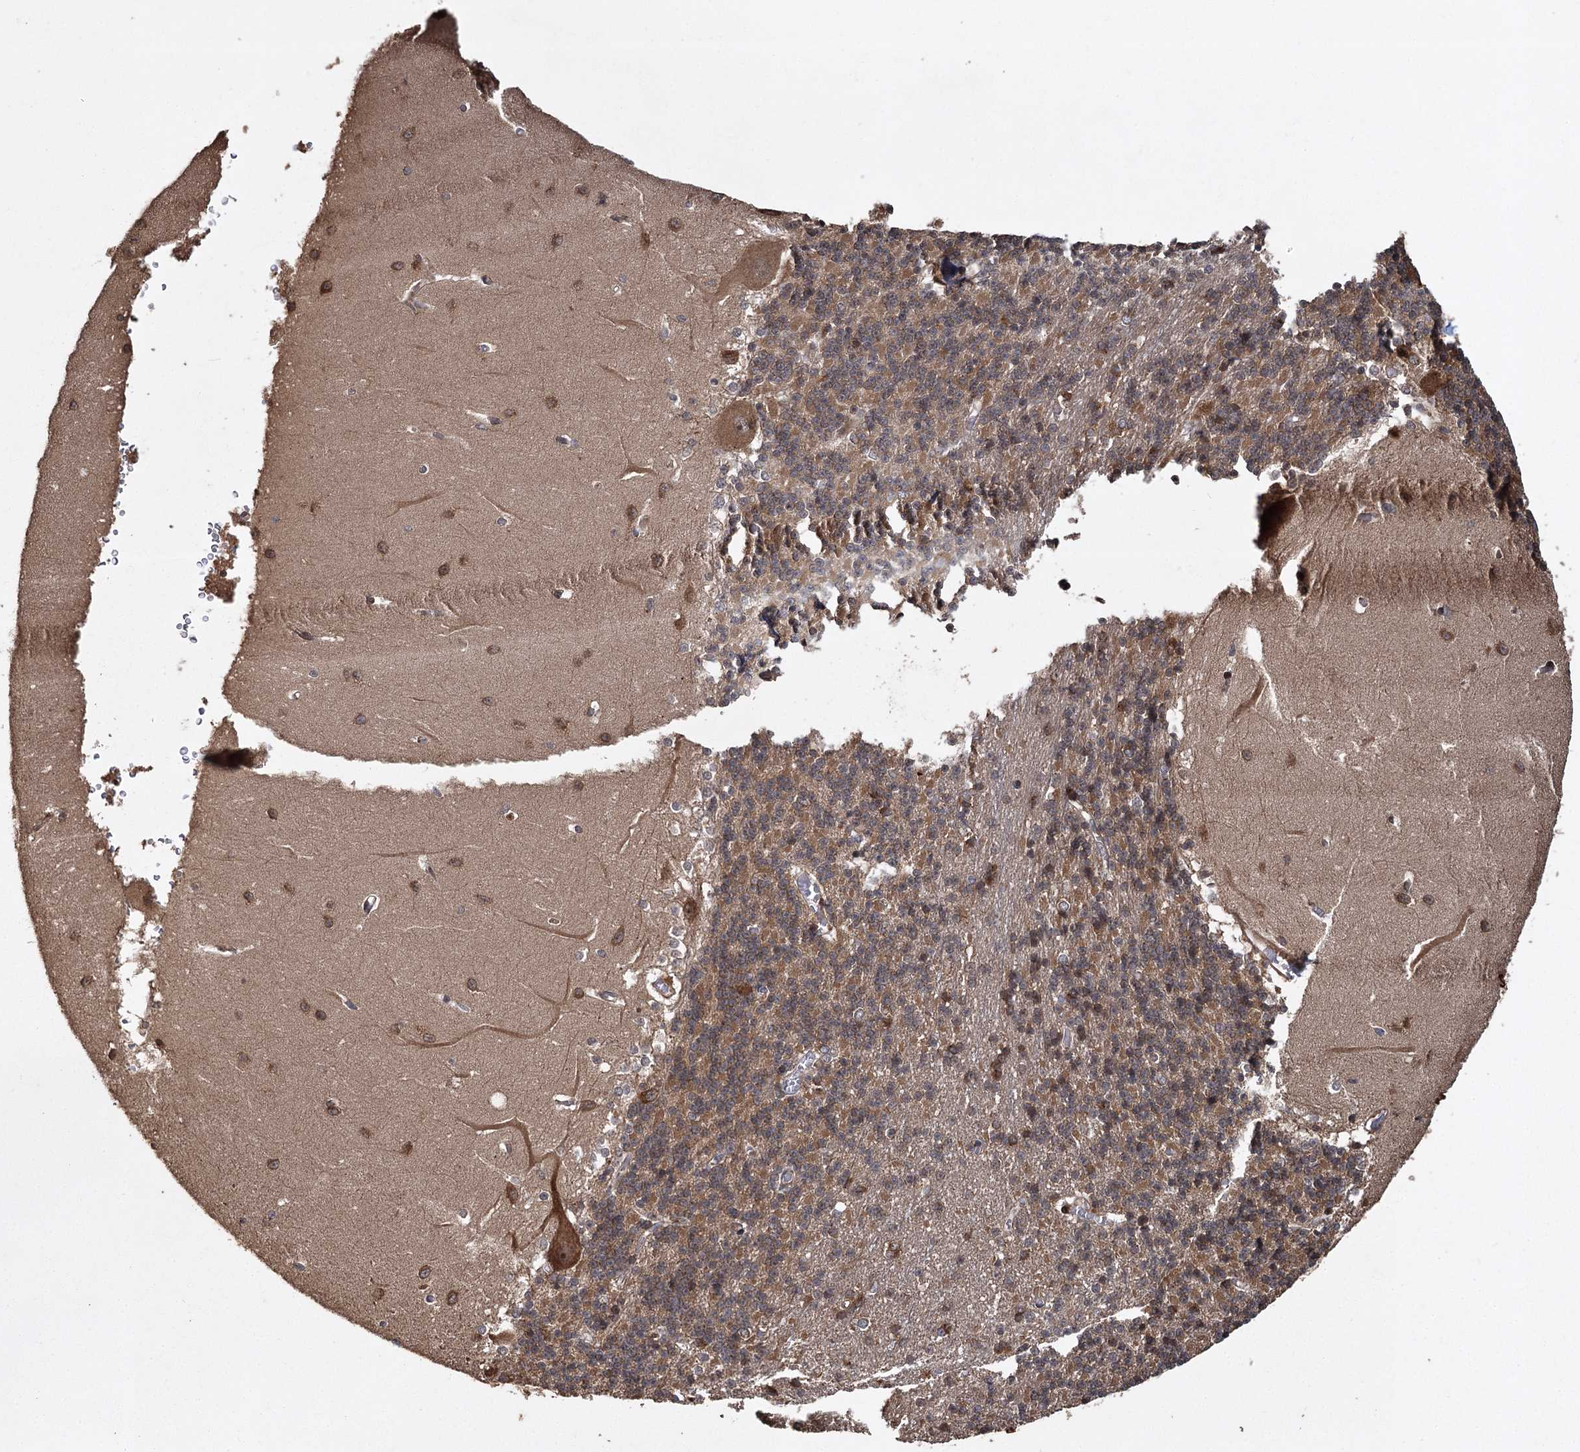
{"staining": {"intensity": "moderate", "quantity": "25%-75%", "location": "cytoplasmic/membranous"}, "tissue": "cerebellum", "cell_type": "Cells in granular layer", "image_type": "normal", "snomed": [{"axis": "morphology", "description": "Normal tissue, NOS"}, {"axis": "topography", "description": "Cerebellum"}], "caption": "Cells in granular layer display medium levels of moderate cytoplasmic/membranous positivity in approximately 25%-75% of cells in benign human cerebellum.", "gene": "RPAP3", "patient": {"sex": "male", "age": 37}}